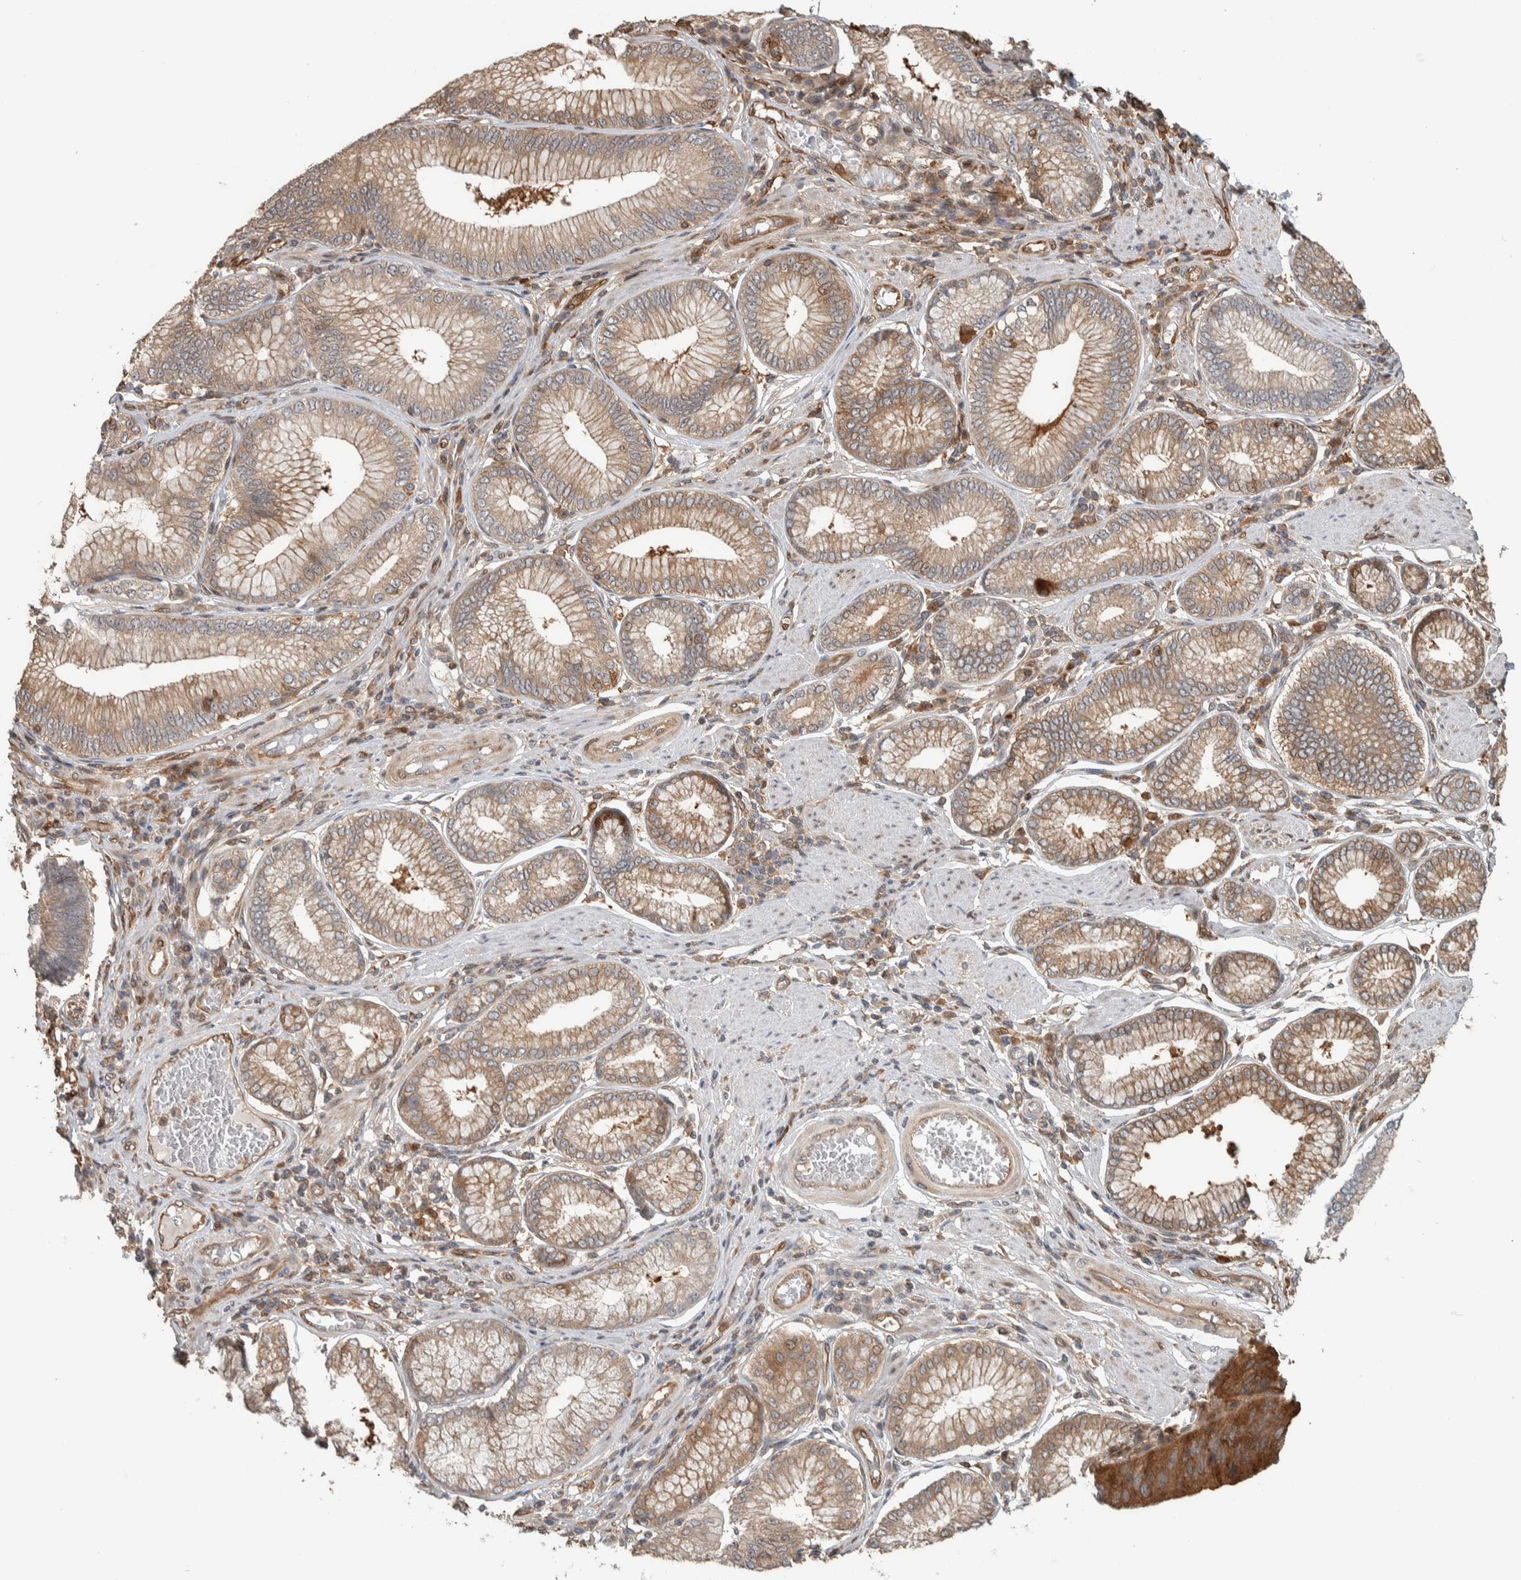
{"staining": {"intensity": "moderate", "quantity": ">75%", "location": "cytoplasmic/membranous"}, "tissue": "stomach cancer", "cell_type": "Tumor cells", "image_type": "cancer", "snomed": [{"axis": "morphology", "description": "Adenocarcinoma, NOS"}, {"axis": "topography", "description": "Stomach"}], "caption": "Moderate cytoplasmic/membranous expression for a protein is seen in about >75% of tumor cells of stomach cancer using immunohistochemistry.", "gene": "CNTROB", "patient": {"sex": "male", "age": 59}}